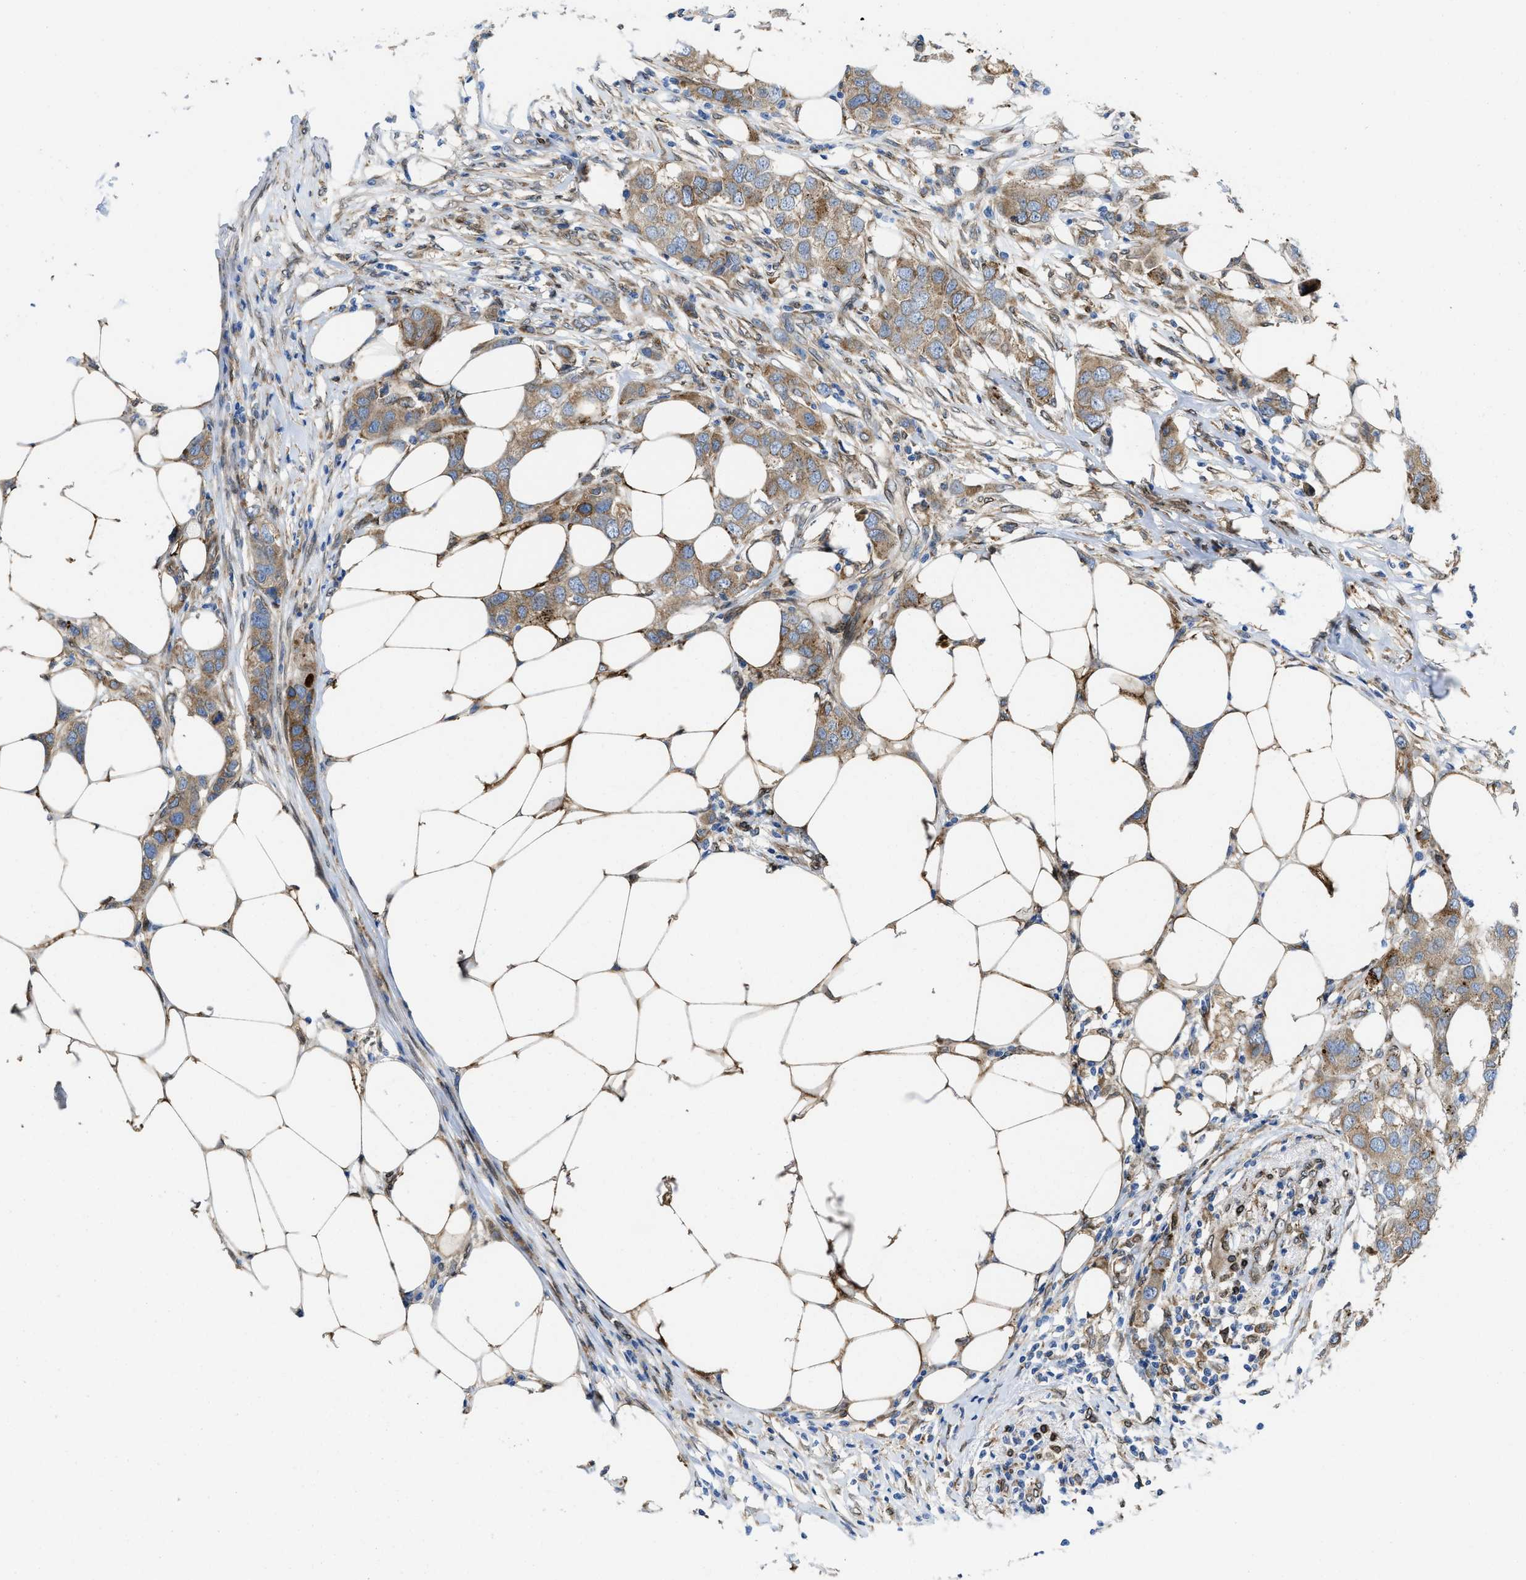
{"staining": {"intensity": "moderate", "quantity": ">75%", "location": "cytoplasmic/membranous"}, "tissue": "breast cancer", "cell_type": "Tumor cells", "image_type": "cancer", "snomed": [{"axis": "morphology", "description": "Duct carcinoma"}, {"axis": "topography", "description": "Breast"}], "caption": "Immunohistochemistry photomicrograph of human breast cancer stained for a protein (brown), which reveals medium levels of moderate cytoplasmic/membranous positivity in approximately >75% of tumor cells.", "gene": "ERLIN2", "patient": {"sex": "female", "age": 50}}